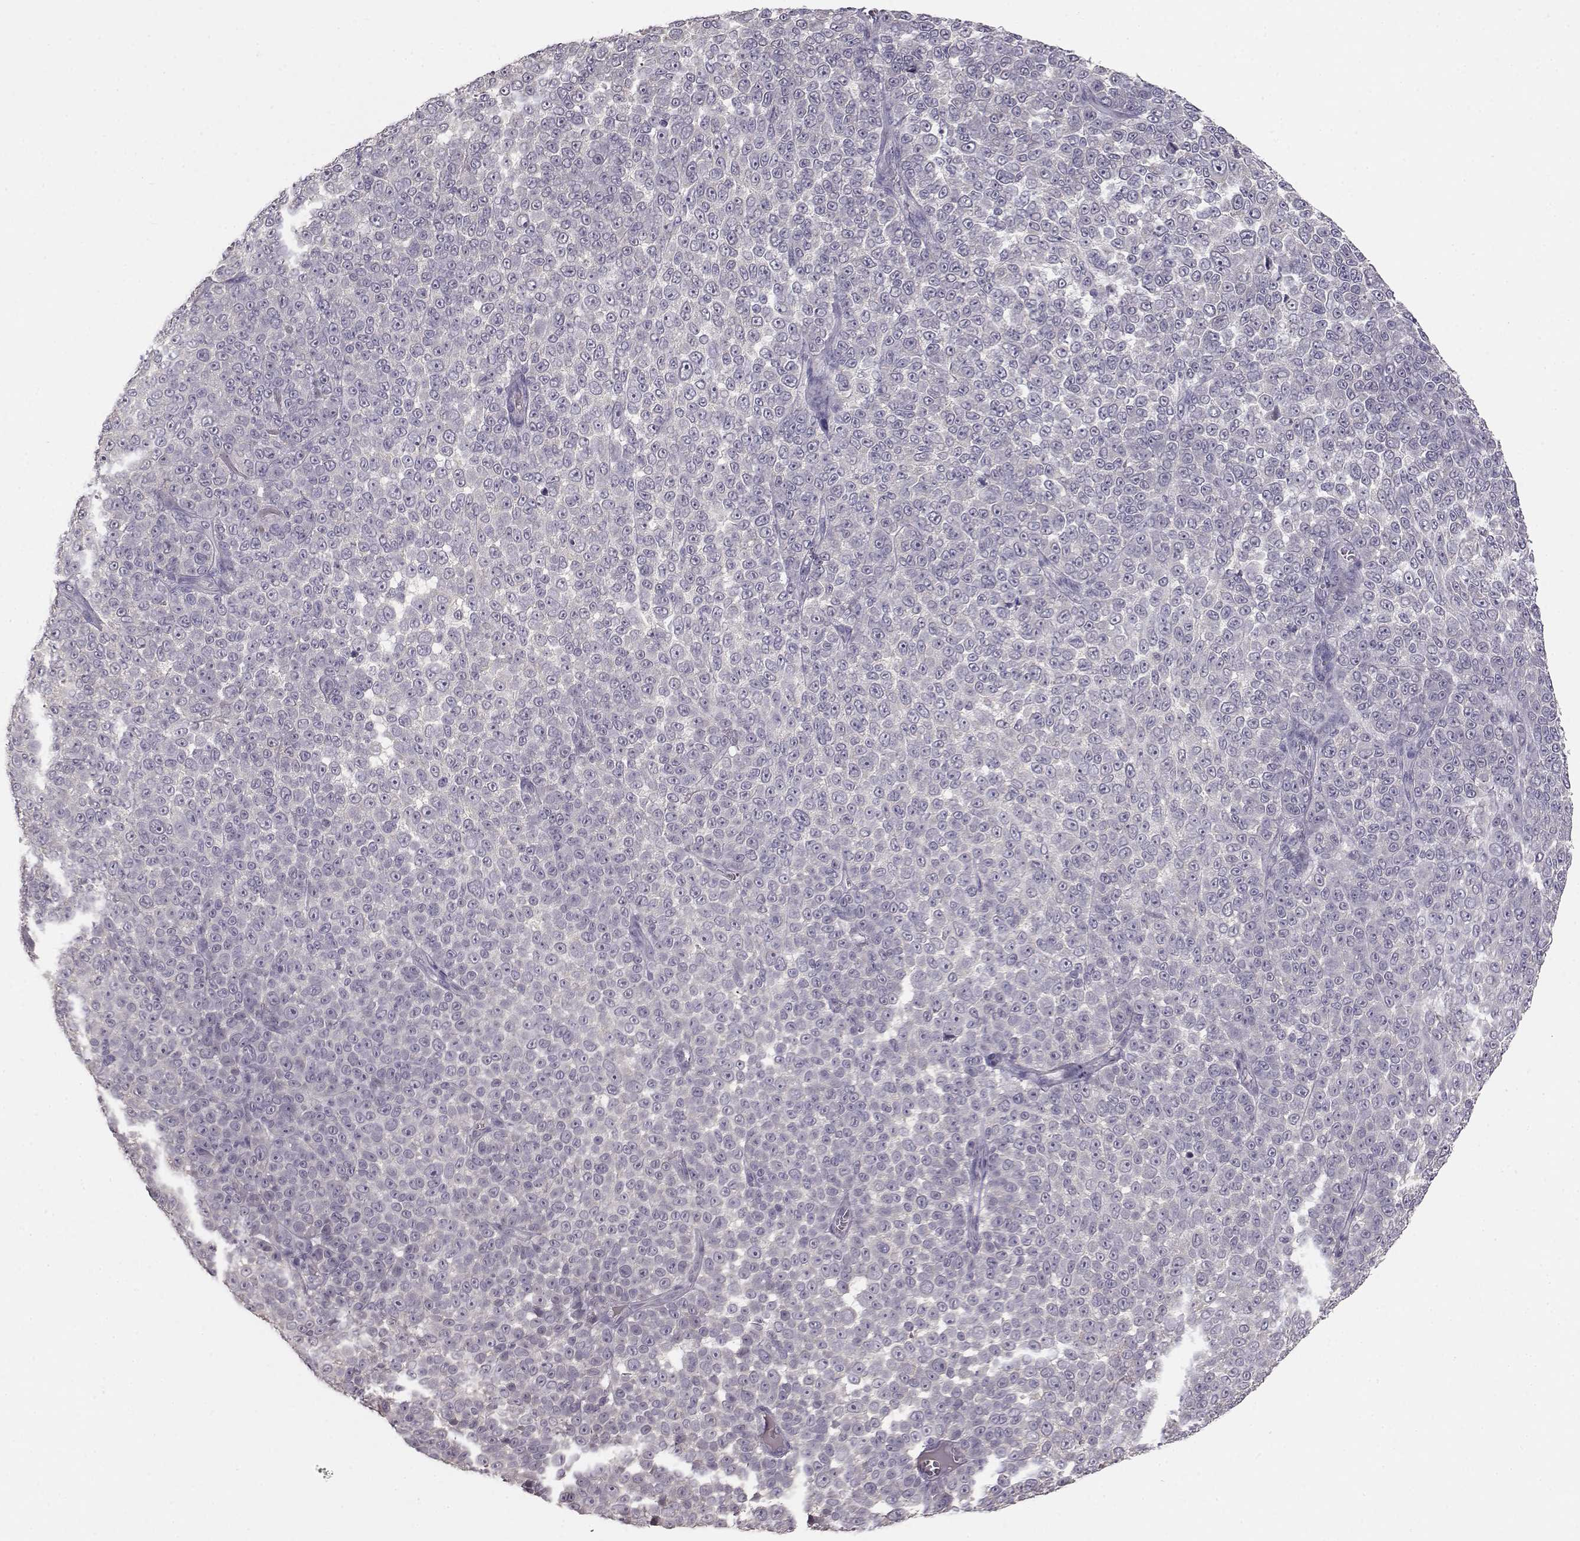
{"staining": {"intensity": "negative", "quantity": "none", "location": "none"}, "tissue": "melanoma", "cell_type": "Tumor cells", "image_type": "cancer", "snomed": [{"axis": "morphology", "description": "Malignant melanoma, NOS"}, {"axis": "topography", "description": "Skin"}], "caption": "High magnification brightfield microscopy of malignant melanoma stained with DAB (3,3'-diaminobenzidine) (brown) and counterstained with hematoxylin (blue): tumor cells show no significant expression.", "gene": "BFSP2", "patient": {"sex": "female", "age": 95}}